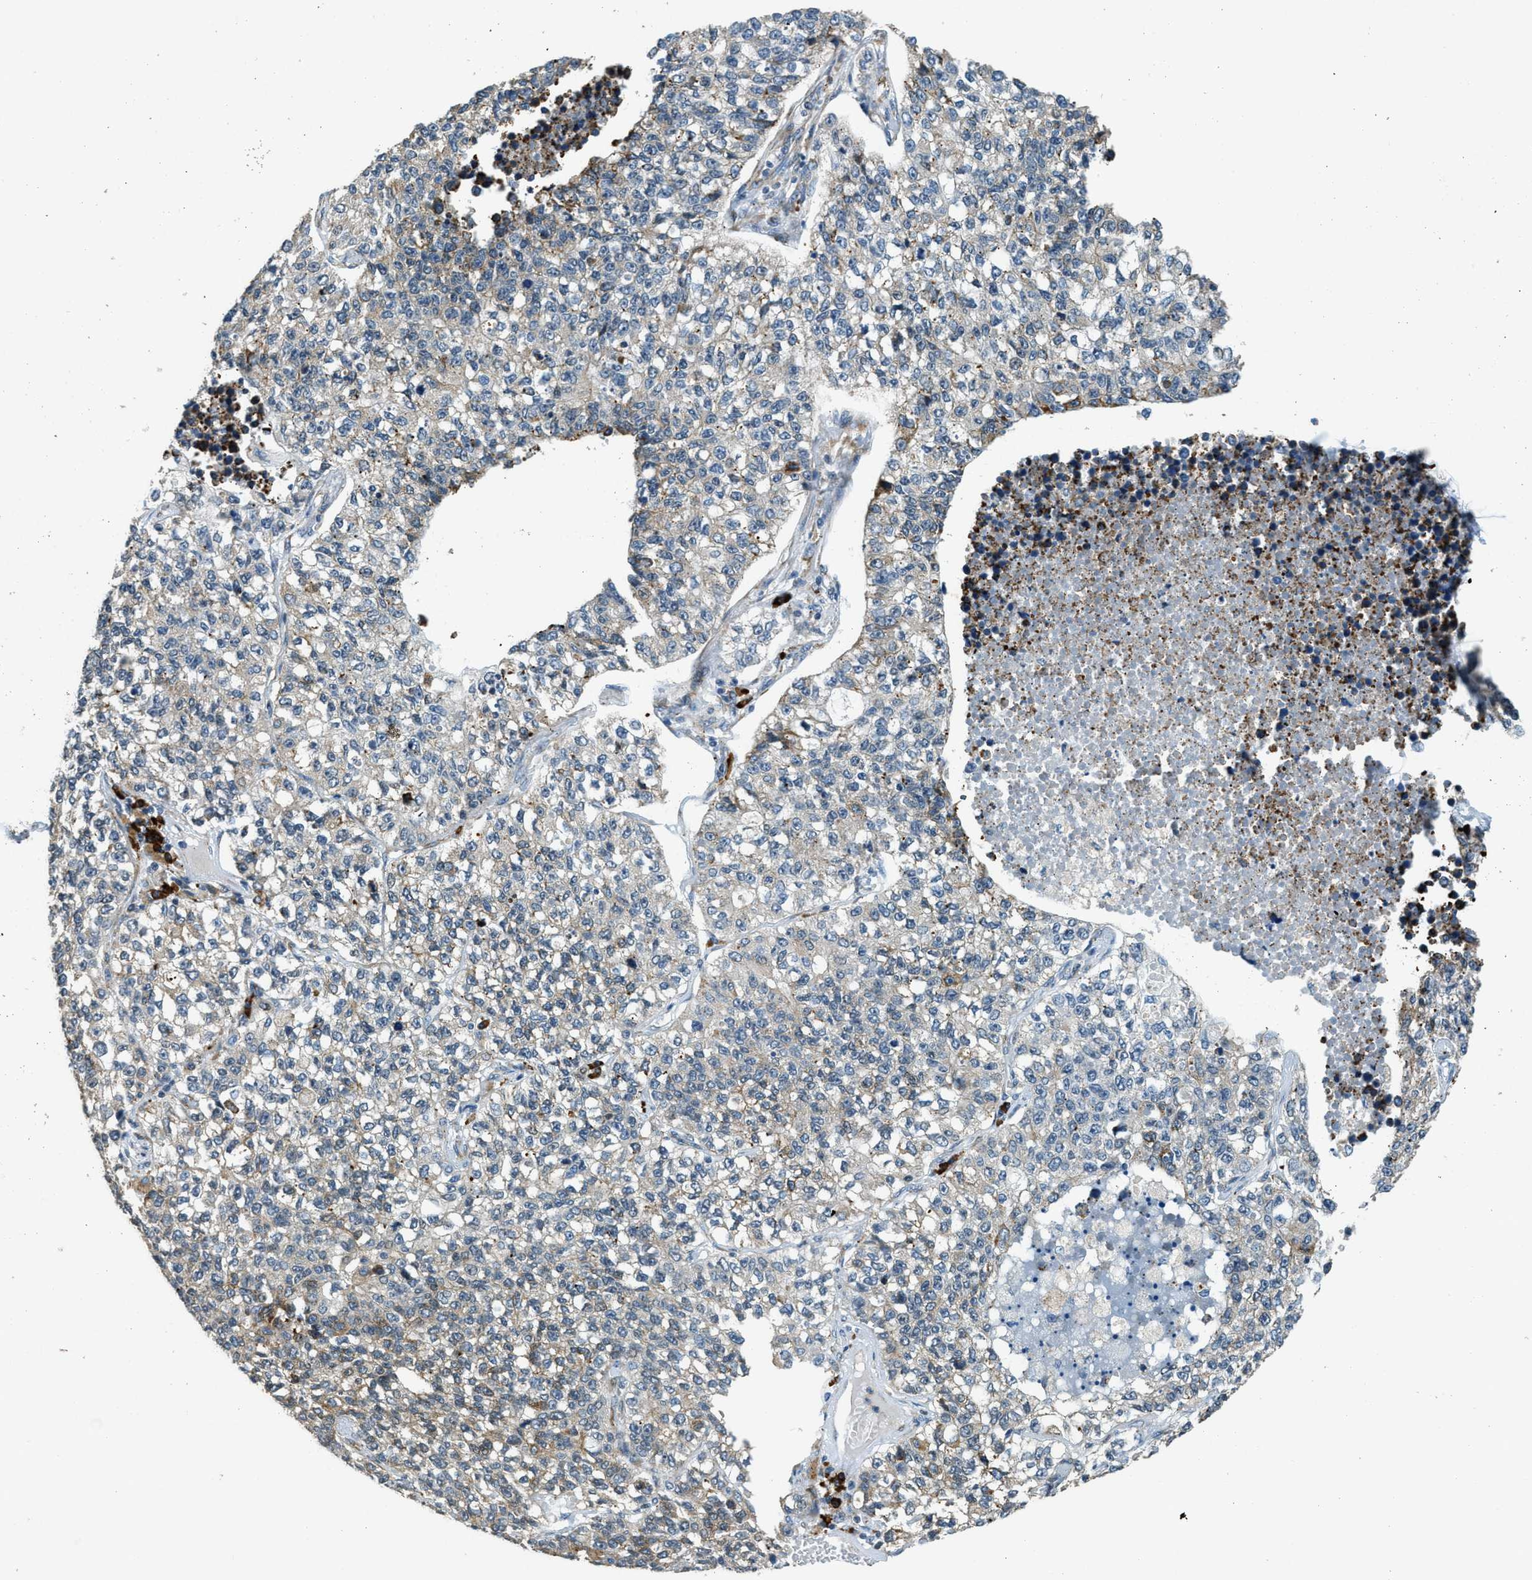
{"staining": {"intensity": "moderate", "quantity": "<25%", "location": "cytoplasmic/membranous"}, "tissue": "lung cancer", "cell_type": "Tumor cells", "image_type": "cancer", "snomed": [{"axis": "morphology", "description": "Adenocarcinoma, NOS"}, {"axis": "topography", "description": "Lung"}], "caption": "IHC staining of adenocarcinoma (lung), which displays low levels of moderate cytoplasmic/membranous expression in approximately <25% of tumor cells indicating moderate cytoplasmic/membranous protein staining. The staining was performed using DAB (brown) for protein detection and nuclei were counterstained in hematoxylin (blue).", "gene": "HERC2", "patient": {"sex": "male", "age": 49}}